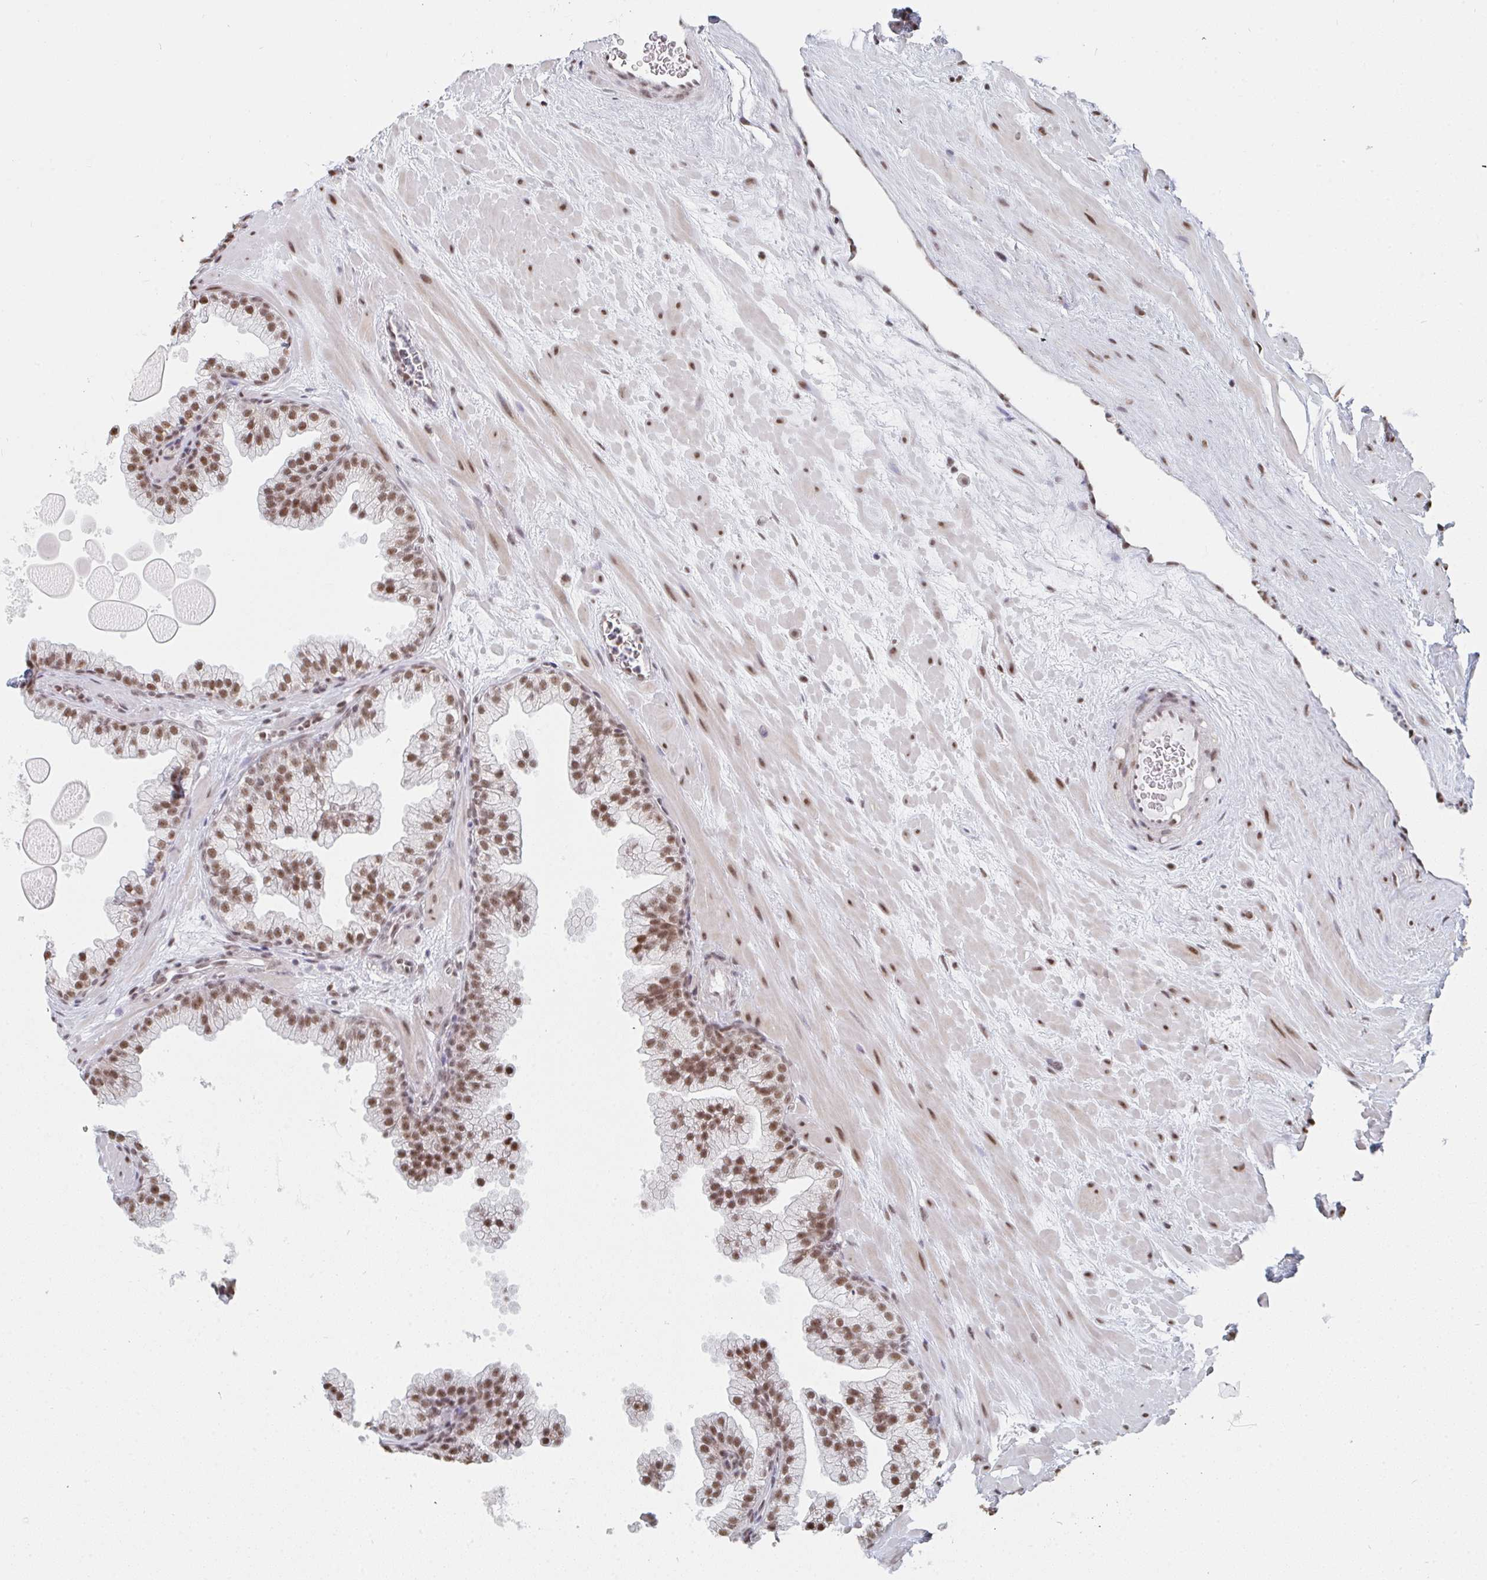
{"staining": {"intensity": "moderate", "quantity": ">75%", "location": "nuclear"}, "tissue": "prostate", "cell_type": "Glandular cells", "image_type": "normal", "snomed": [{"axis": "morphology", "description": "Normal tissue, NOS"}, {"axis": "topography", "description": "Prostate"}, {"axis": "topography", "description": "Peripheral nerve tissue"}], "caption": "Glandular cells demonstrate medium levels of moderate nuclear expression in approximately >75% of cells in benign prostate. (Stains: DAB (3,3'-diaminobenzidine) in brown, nuclei in blue, Microscopy: brightfield microscopy at high magnification).", "gene": "MBNL1", "patient": {"sex": "male", "age": 61}}